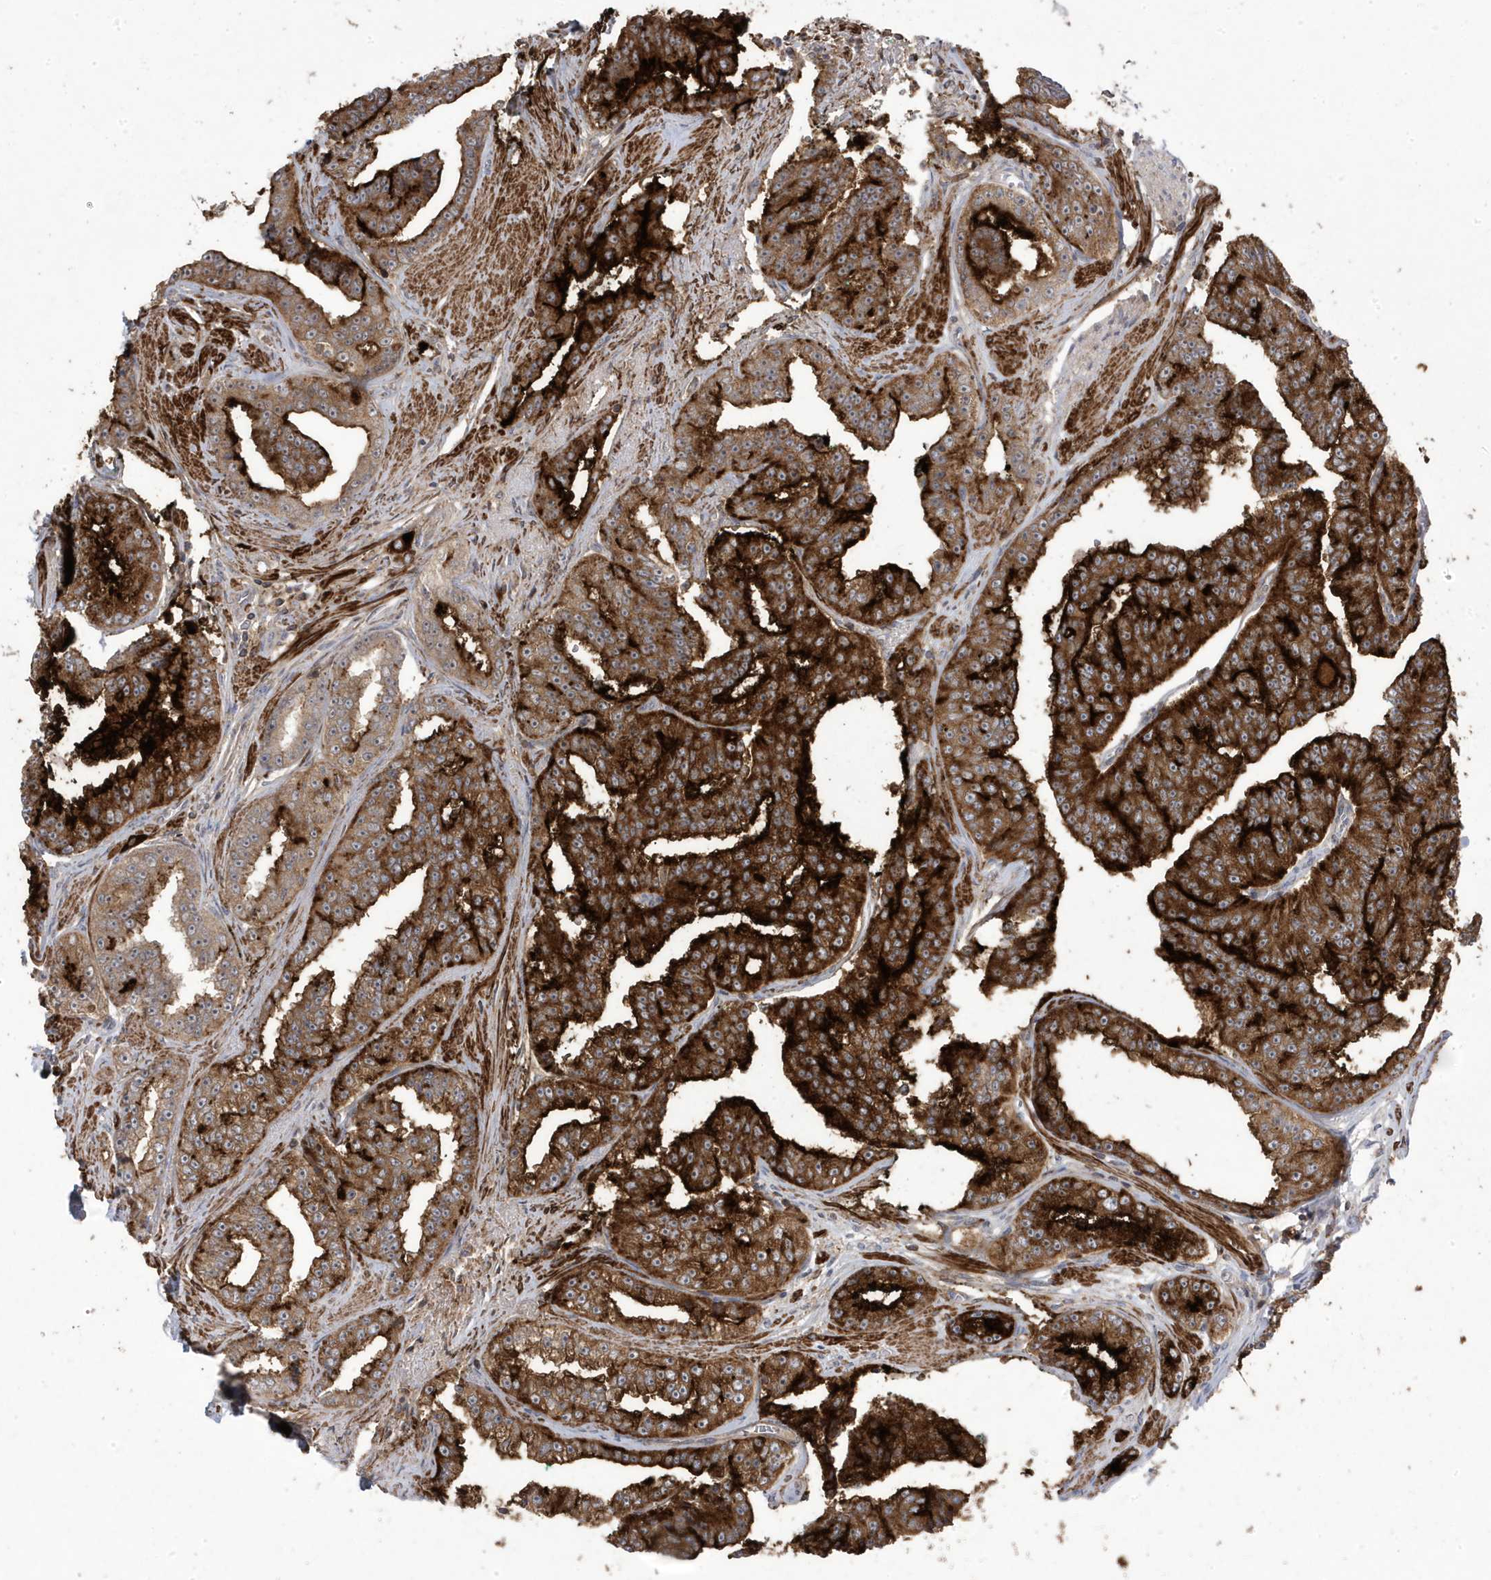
{"staining": {"intensity": "strong", "quantity": ">75%", "location": "cytoplasmic/membranous"}, "tissue": "prostate cancer", "cell_type": "Tumor cells", "image_type": "cancer", "snomed": [{"axis": "morphology", "description": "Adenocarcinoma, High grade"}, {"axis": "topography", "description": "Prostate"}], "caption": "Protein expression analysis of human prostate cancer (adenocarcinoma (high-grade)) reveals strong cytoplasmic/membranous staining in approximately >75% of tumor cells.", "gene": "CETN3", "patient": {"sex": "male", "age": 71}}